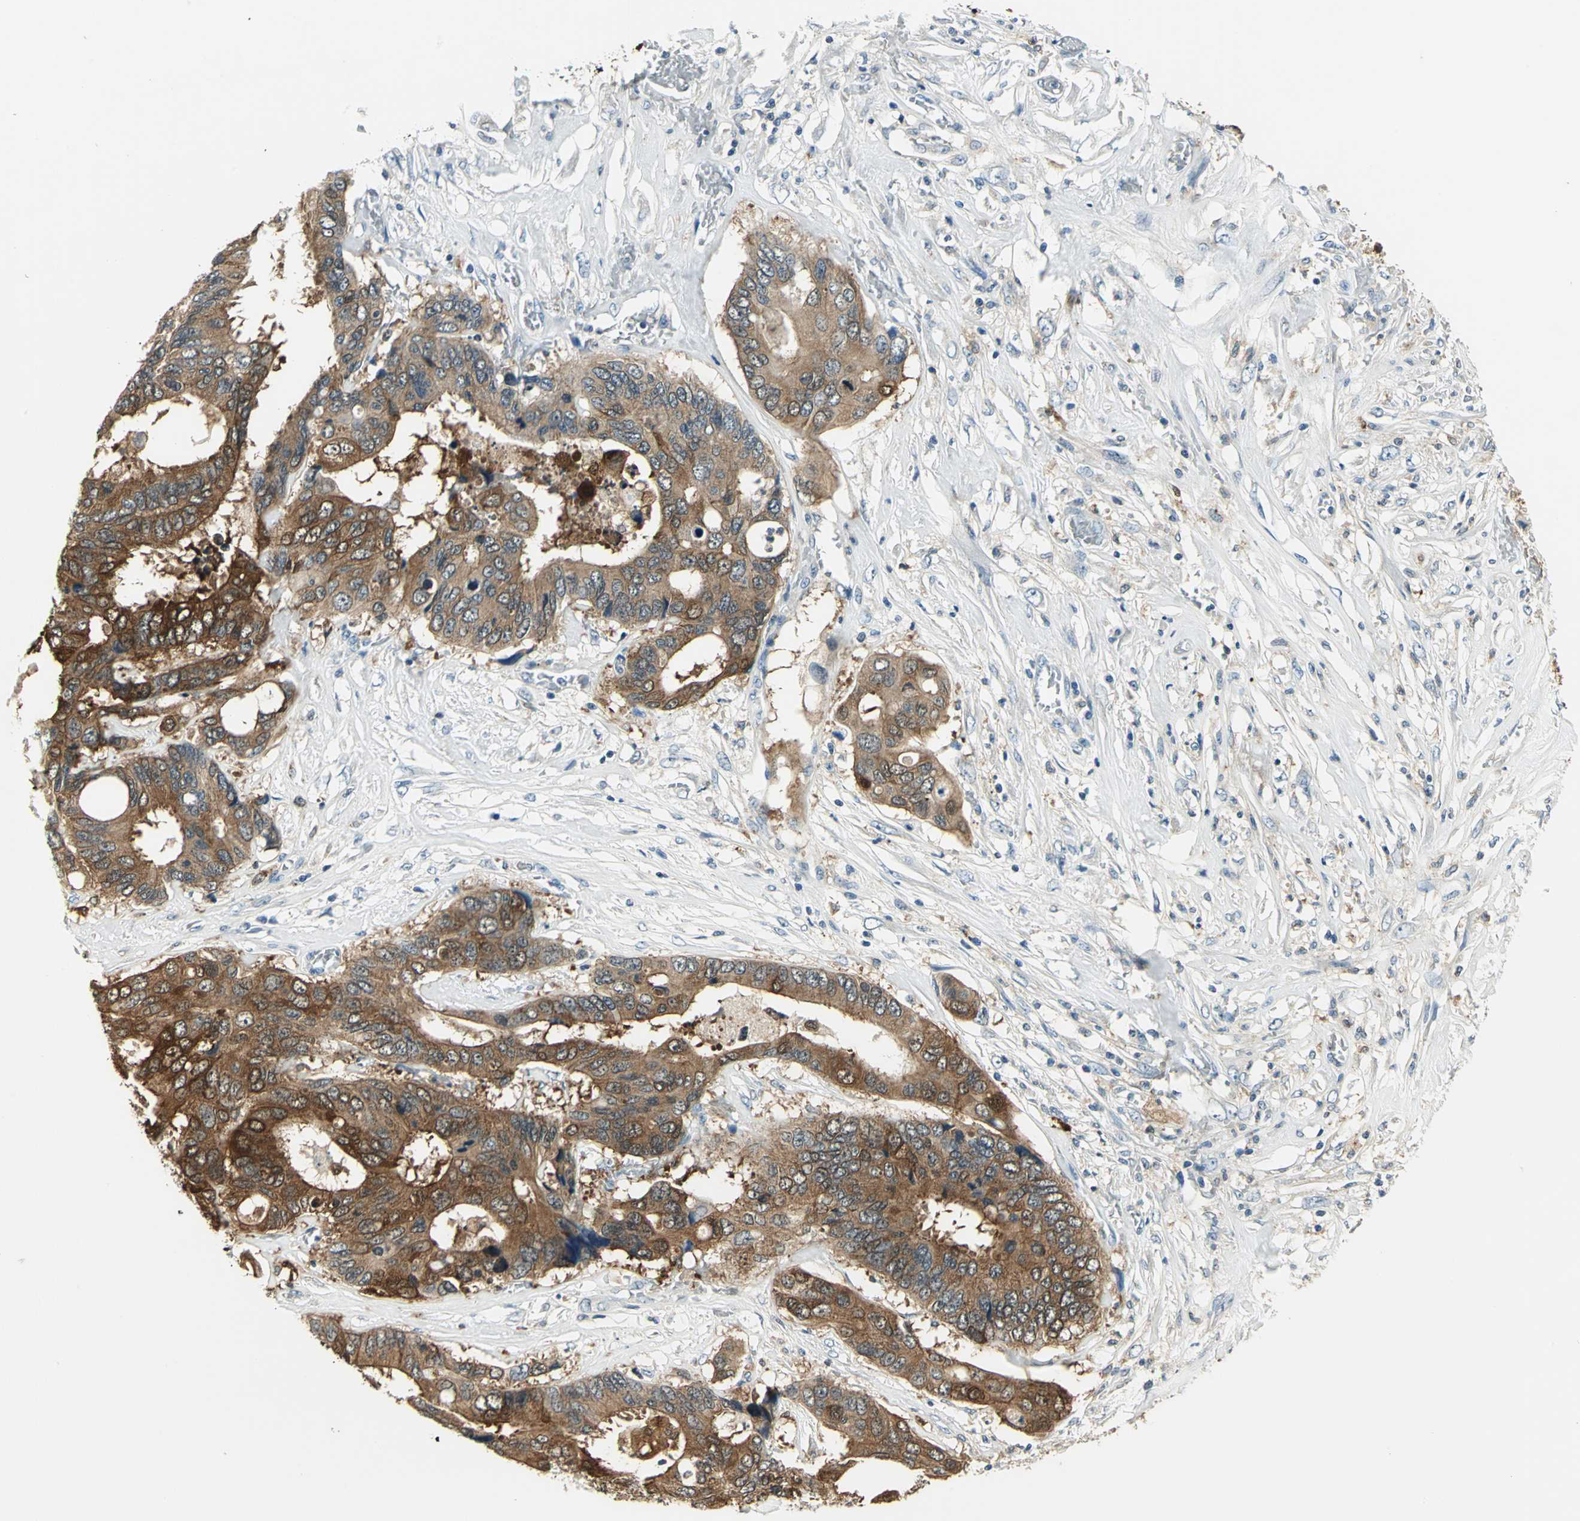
{"staining": {"intensity": "strong", "quantity": ">75%", "location": "cytoplasmic/membranous"}, "tissue": "colorectal cancer", "cell_type": "Tumor cells", "image_type": "cancer", "snomed": [{"axis": "morphology", "description": "Adenocarcinoma, NOS"}, {"axis": "topography", "description": "Rectum"}], "caption": "Immunohistochemical staining of colorectal adenocarcinoma shows high levels of strong cytoplasmic/membranous expression in approximately >75% of tumor cells.", "gene": "LGALS3", "patient": {"sex": "male", "age": 55}}